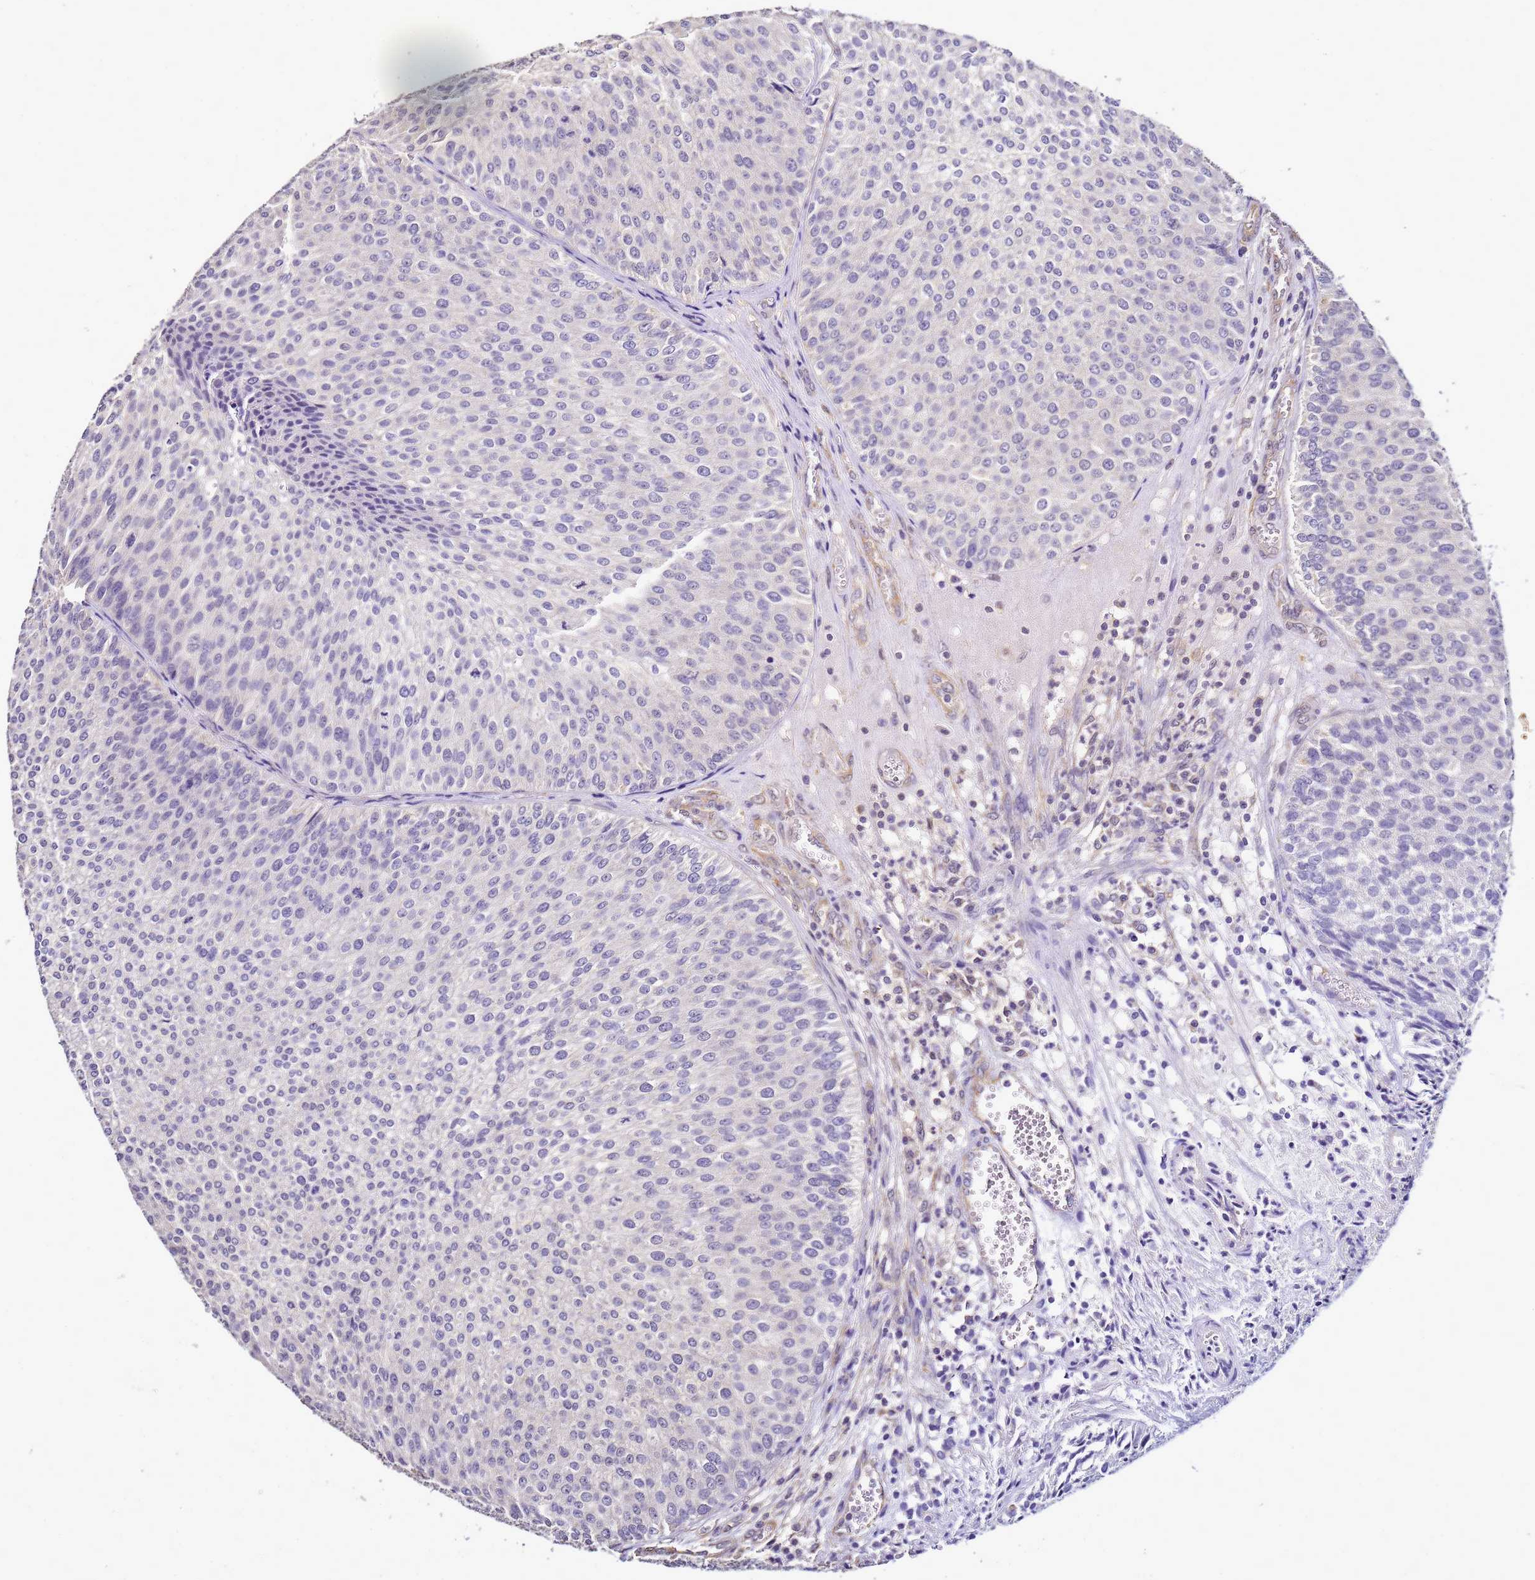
{"staining": {"intensity": "negative", "quantity": "none", "location": "none"}, "tissue": "urothelial cancer", "cell_type": "Tumor cells", "image_type": "cancer", "snomed": [{"axis": "morphology", "description": "Urothelial carcinoma, Low grade"}, {"axis": "topography", "description": "Urinary bladder"}], "caption": "Immunohistochemical staining of low-grade urothelial carcinoma demonstrates no significant positivity in tumor cells.", "gene": "ENOPH1", "patient": {"sex": "male", "age": 84}}